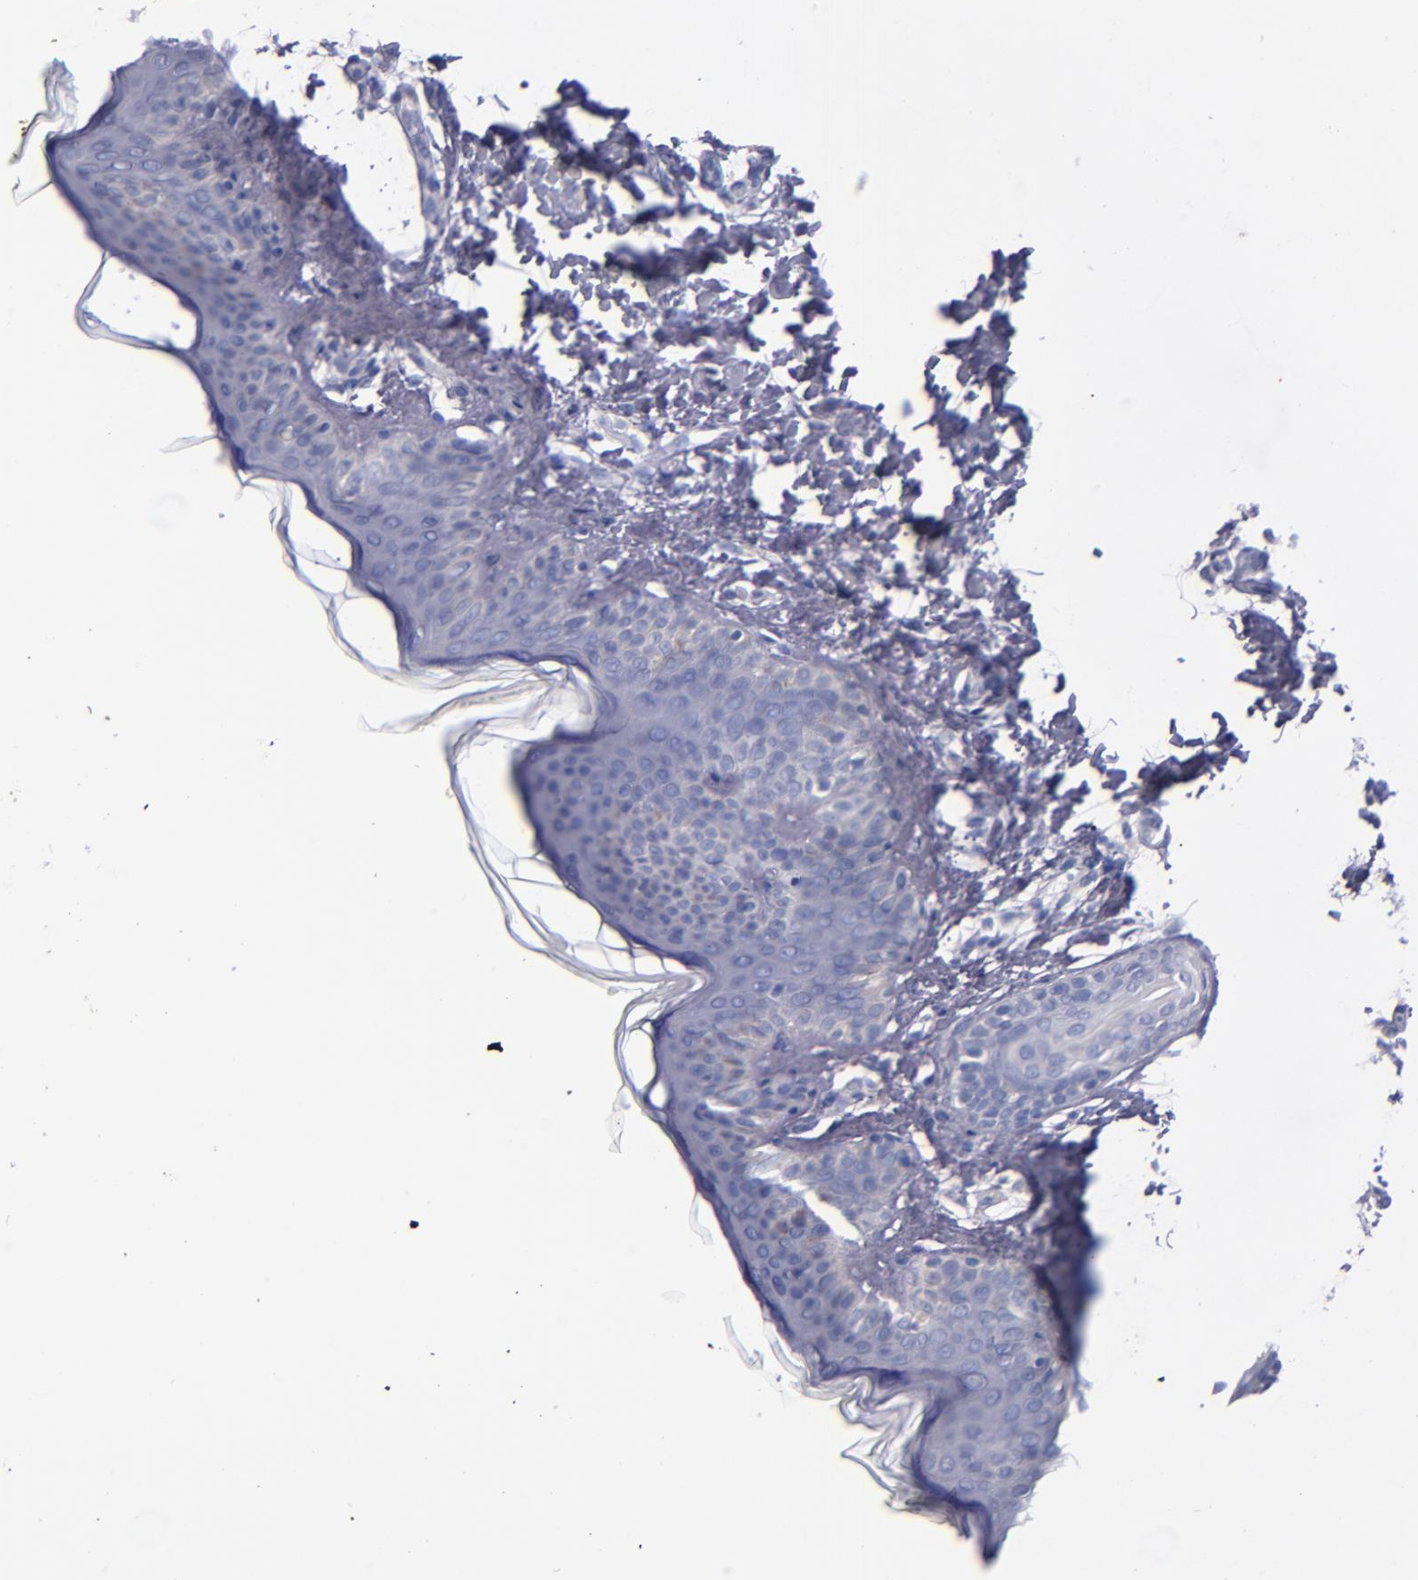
{"staining": {"intensity": "negative", "quantity": "none", "location": "none"}, "tissue": "skin", "cell_type": "Fibroblasts", "image_type": "normal", "snomed": [{"axis": "morphology", "description": "Normal tissue, NOS"}, {"axis": "topography", "description": "Skin"}], "caption": "Fibroblasts show no significant protein staining in normal skin. The staining was performed using DAB (3,3'-diaminobenzidine) to visualize the protein expression in brown, while the nuclei were stained in blue with hematoxylin (Magnification: 20x).", "gene": "CNTNAP2", "patient": {"sex": "female", "age": 4}}